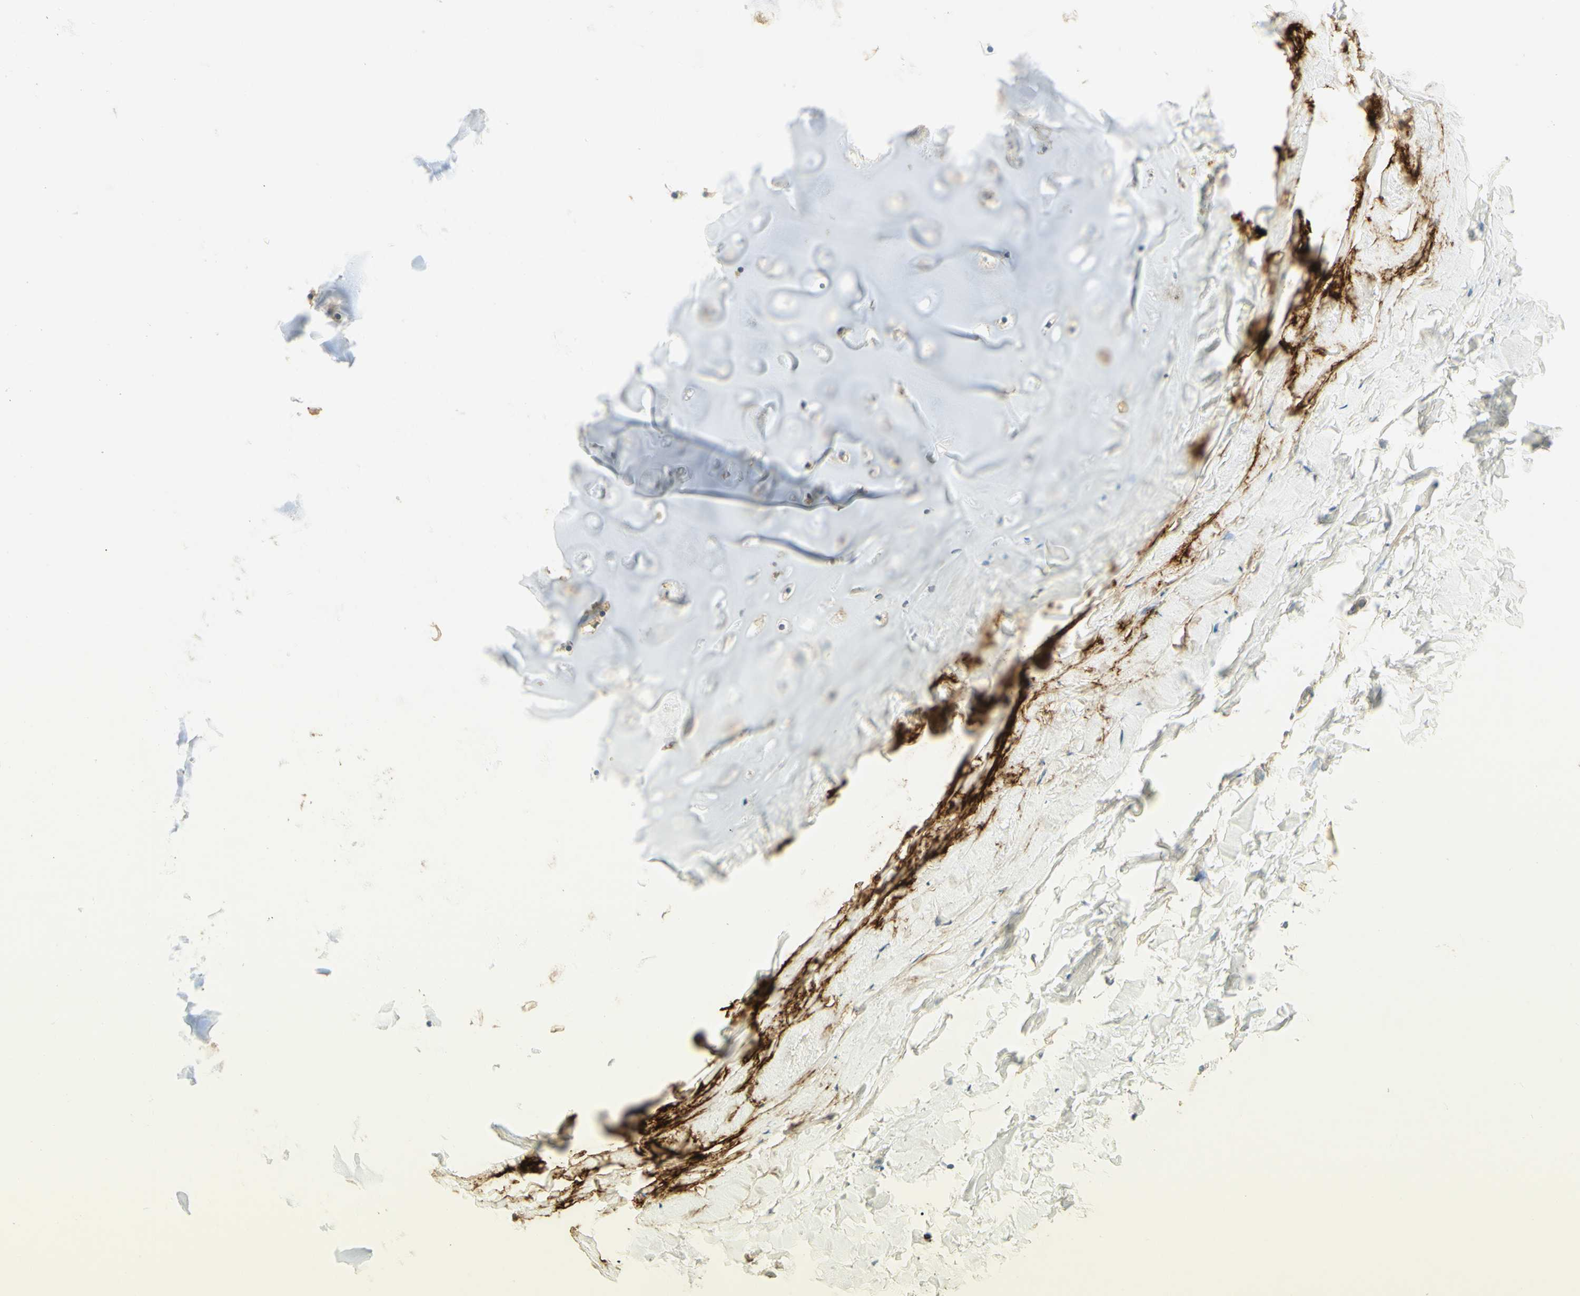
{"staining": {"intensity": "weak", "quantity": ">75%", "location": "cytoplasmic/membranous"}, "tissue": "adipose tissue", "cell_type": "Adipocytes", "image_type": "normal", "snomed": [{"axis": "morphology", "description": "Normal tissue, NOS"}, {"axis": "topography", "description": "Bronchus"}], "caption": "Unremarkable adipose tissue demonstrates weak cytoplasmic/membranous positivity in approximately >75% of adipocytes (brown staining indicates protein expression, while blue staining denotes nuclei)..", "gene": "TNN", "patient": {"sex": "female", "age": 73}}